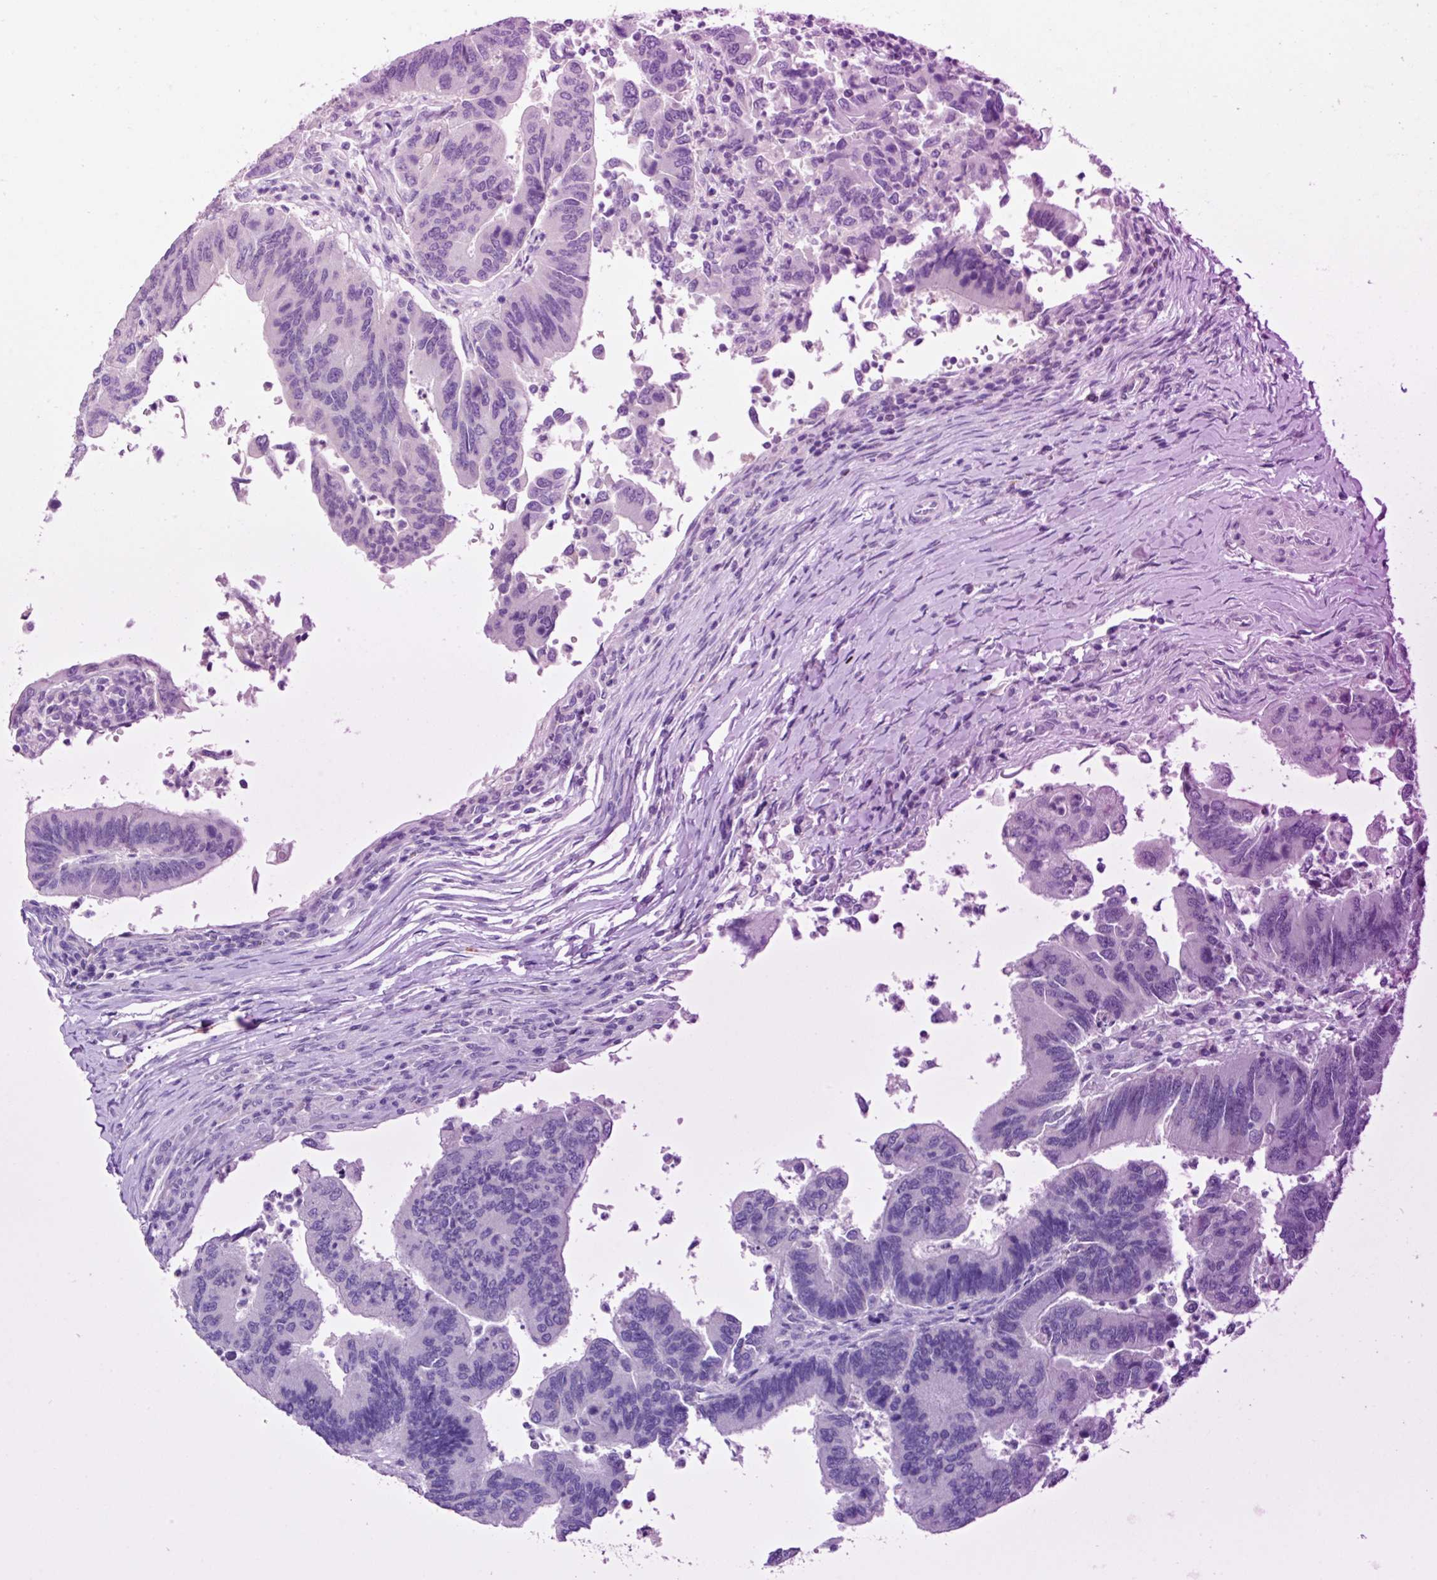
{"staining": {"intensity": "negative", "quantity": "none", "location": "none"}, "tissue": "colorectal cancer", "cell_type": "Tumor cells", "image_type": "cancer", "snomed": [{"axis": "morphology", "description": "Adenocarcinoma, NOS"}, {"axis": "topography", "description": "Colon"}], "caption": "Colorectal adenocarcinoma stained for a protein using immunohistochemistry (IHC) displays no staining tumor cells.", "gene": "SYP", "patient": {"sex": "female", "age": 67}}